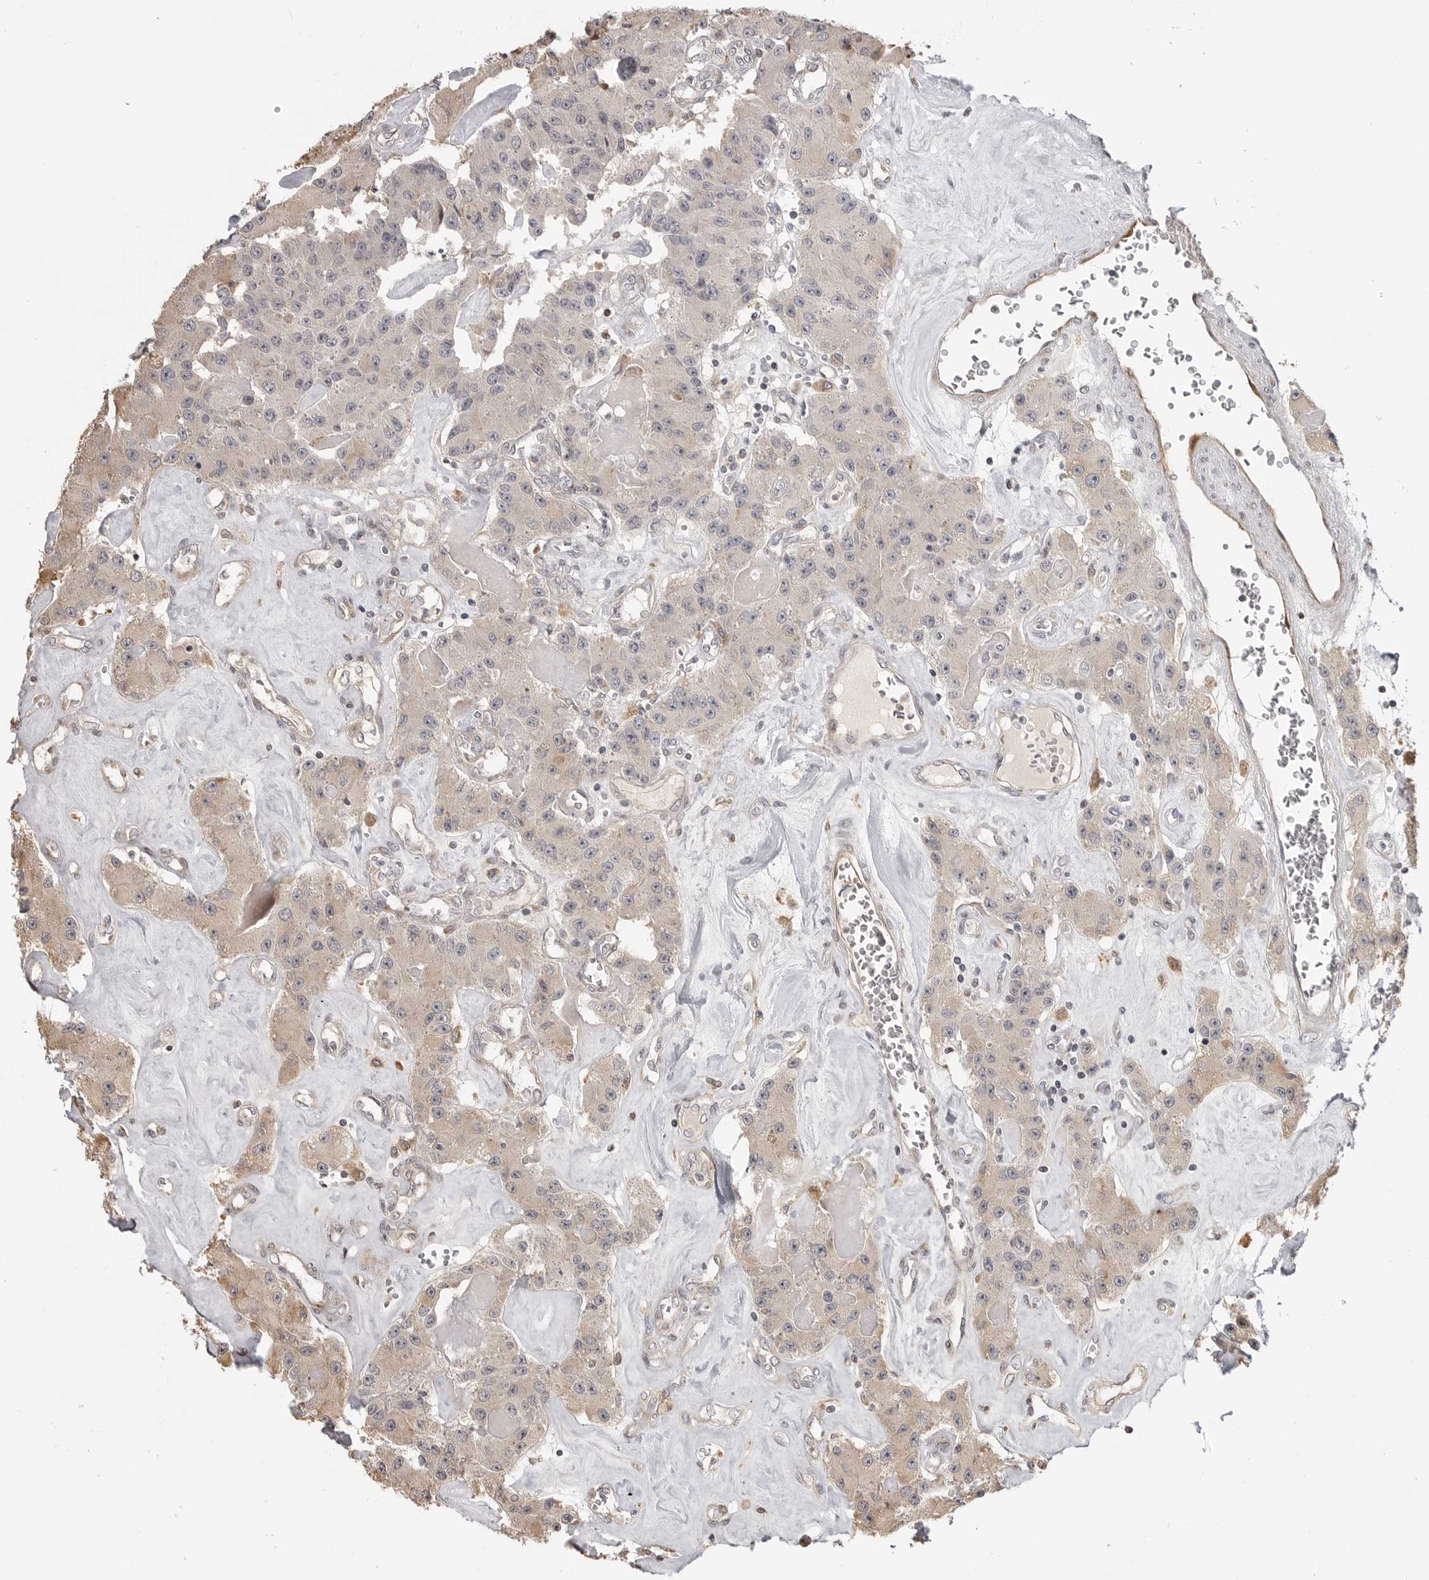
{"staining": {"intensity": "weak", "quantity": "25%-75%", "location": "cytoplasmic/membranous"}, "tissue": "carcinoid", "cell_type": "Tumor cells", "image_type": "cancer", "snomed": [{"axis": "morphology", "description": "Carcinoid, malignant, NOS"}, {"axis": "topography", "description": "Pancreas"}], "caption": "Carcinoid tissue demonstrates weak cytoplasmic/membranous expression in approximately 25%-75% of tumor cells, visualized by immunohistochemistry.", "gene": "IDO1", "patient": {"sex": "male", "age": 41}}